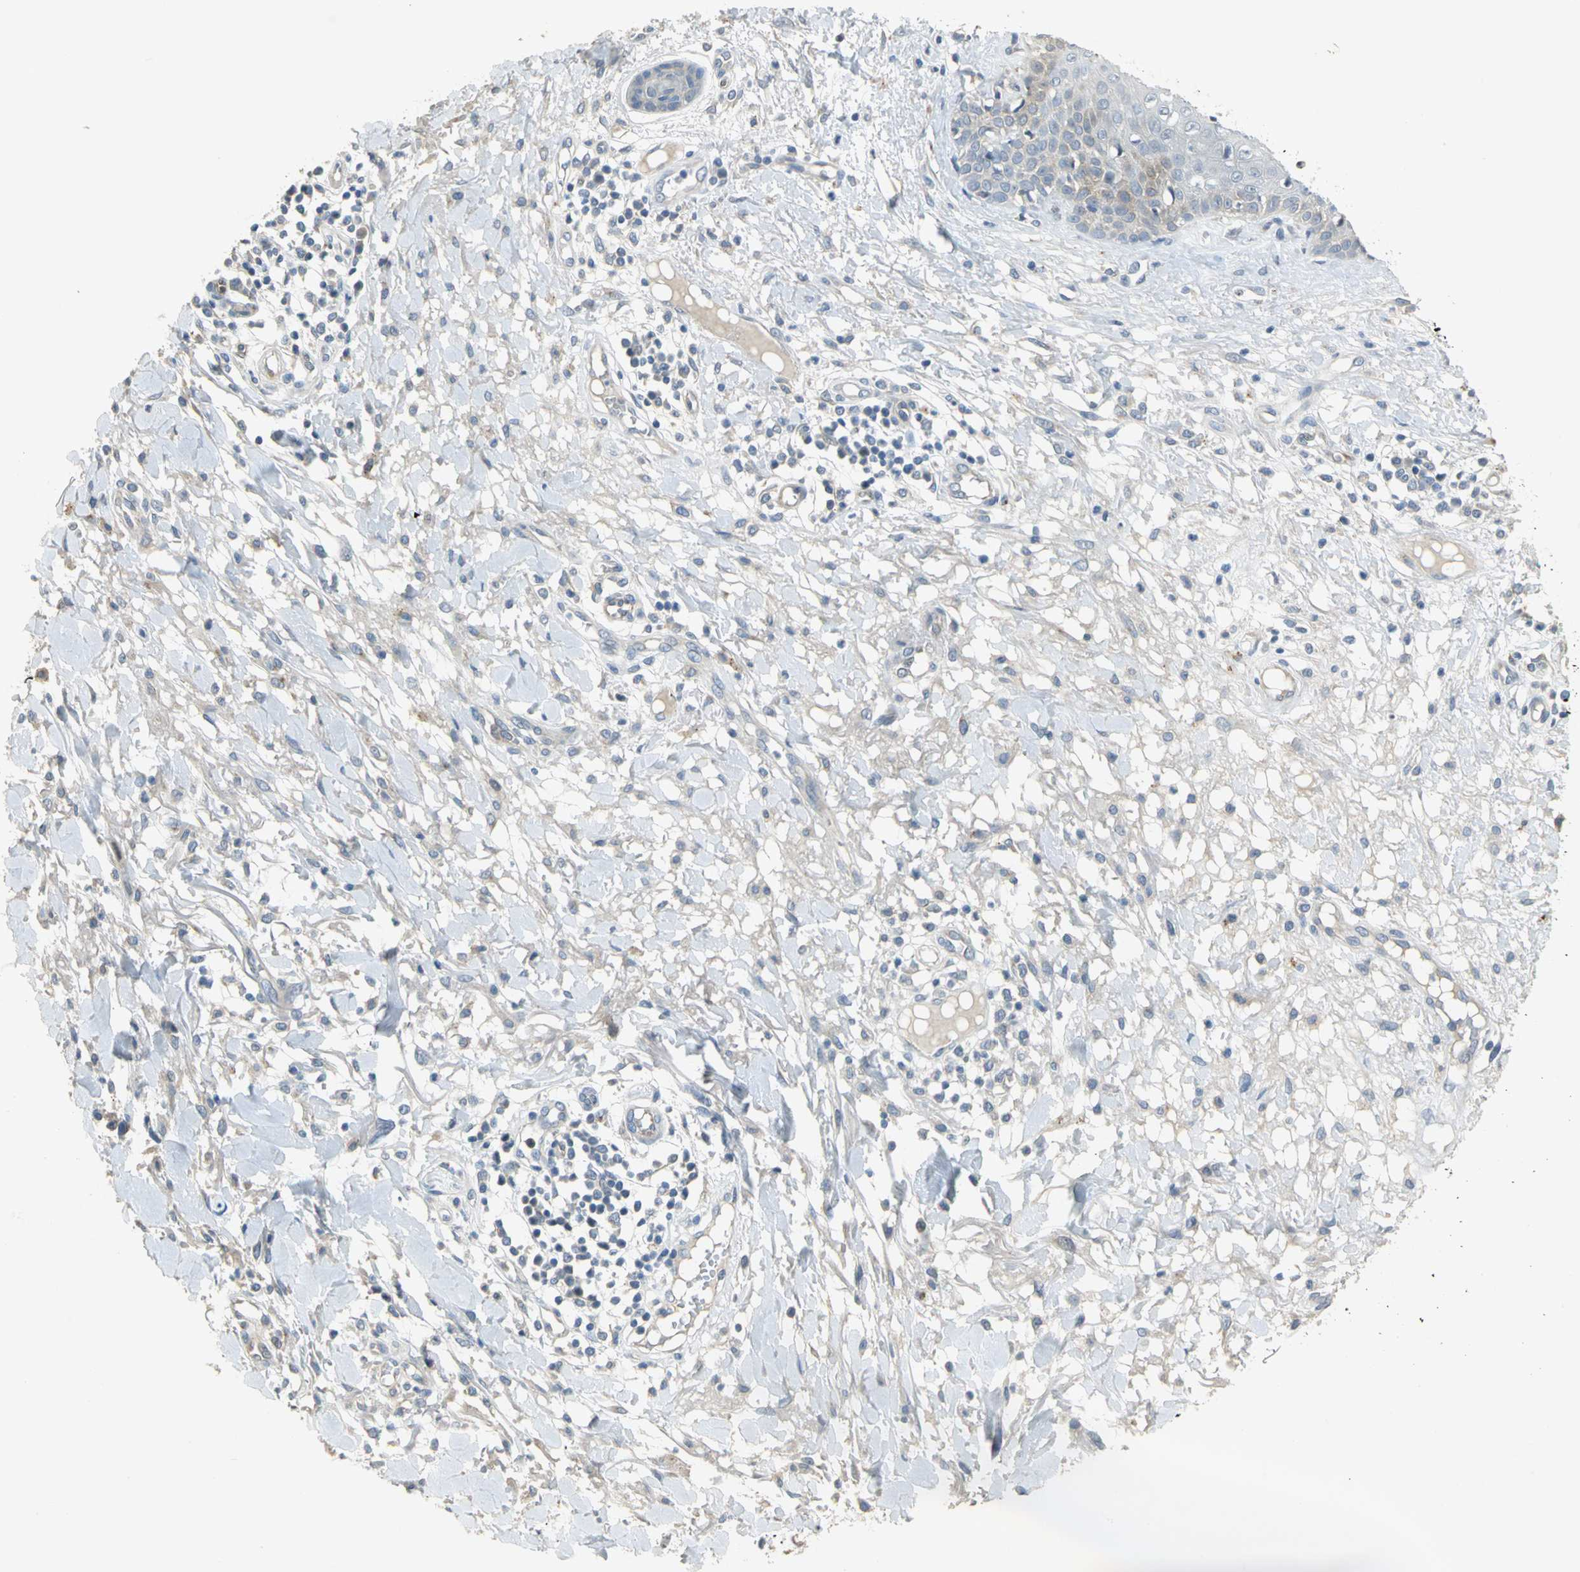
{"staining": {"intensity": "weak", "quantity": "<25%", "location": "cytoplasmic/membranous"}, "tissue": "skin cancer", "cell_type": "Tumor cells", "image_type": "cancer", "snomed": [{"axis": "morphology", "description": "Squamous cell carcinoma, NOS"}, {"axis": "topography", "description": "Skin"}], "caption": "Skin cancer was stained to show a protein in brown. There is no significant expression in tumor cells.", "gene": "IL17RB", "patient": {"sex": "female", "age": 78}}